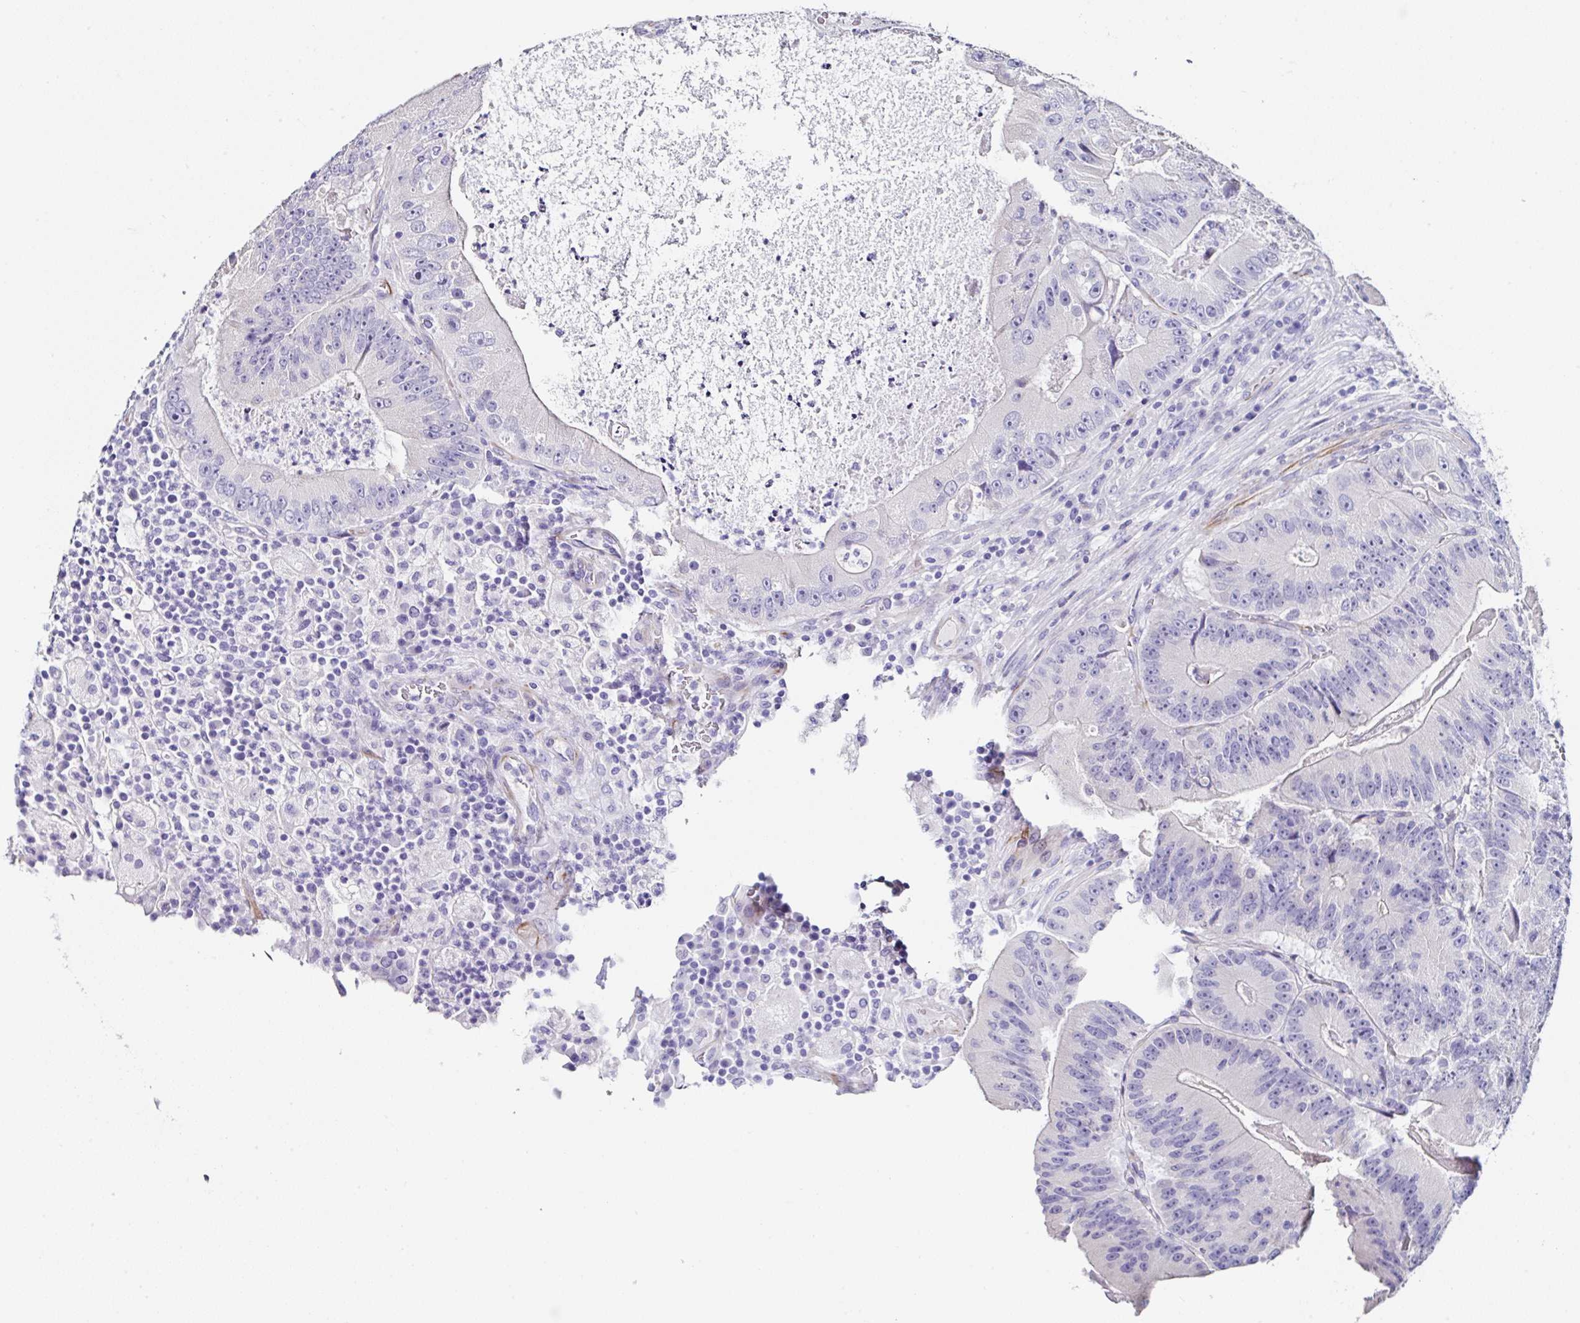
{"staining": {"intensity": "negative", "quantity": "none", "location": "none"}, "tissue": "colorectal cancer", "cell_type": "Tumor cells", "image_type": "cancer", "snomed": [{"axis": "morphology", "description": "Adenocarcinoma, NOS"}, {"axis": "topography", "description": "Colon"}], "caption": "IHC photomicrograph of human colorectal cancer (adenocarcinoma) stained for a protein (brown), which shows no staining in tumor cells.", "gene": "TMPRSS11E", "patient": {"sex": "female", "age": 86}}